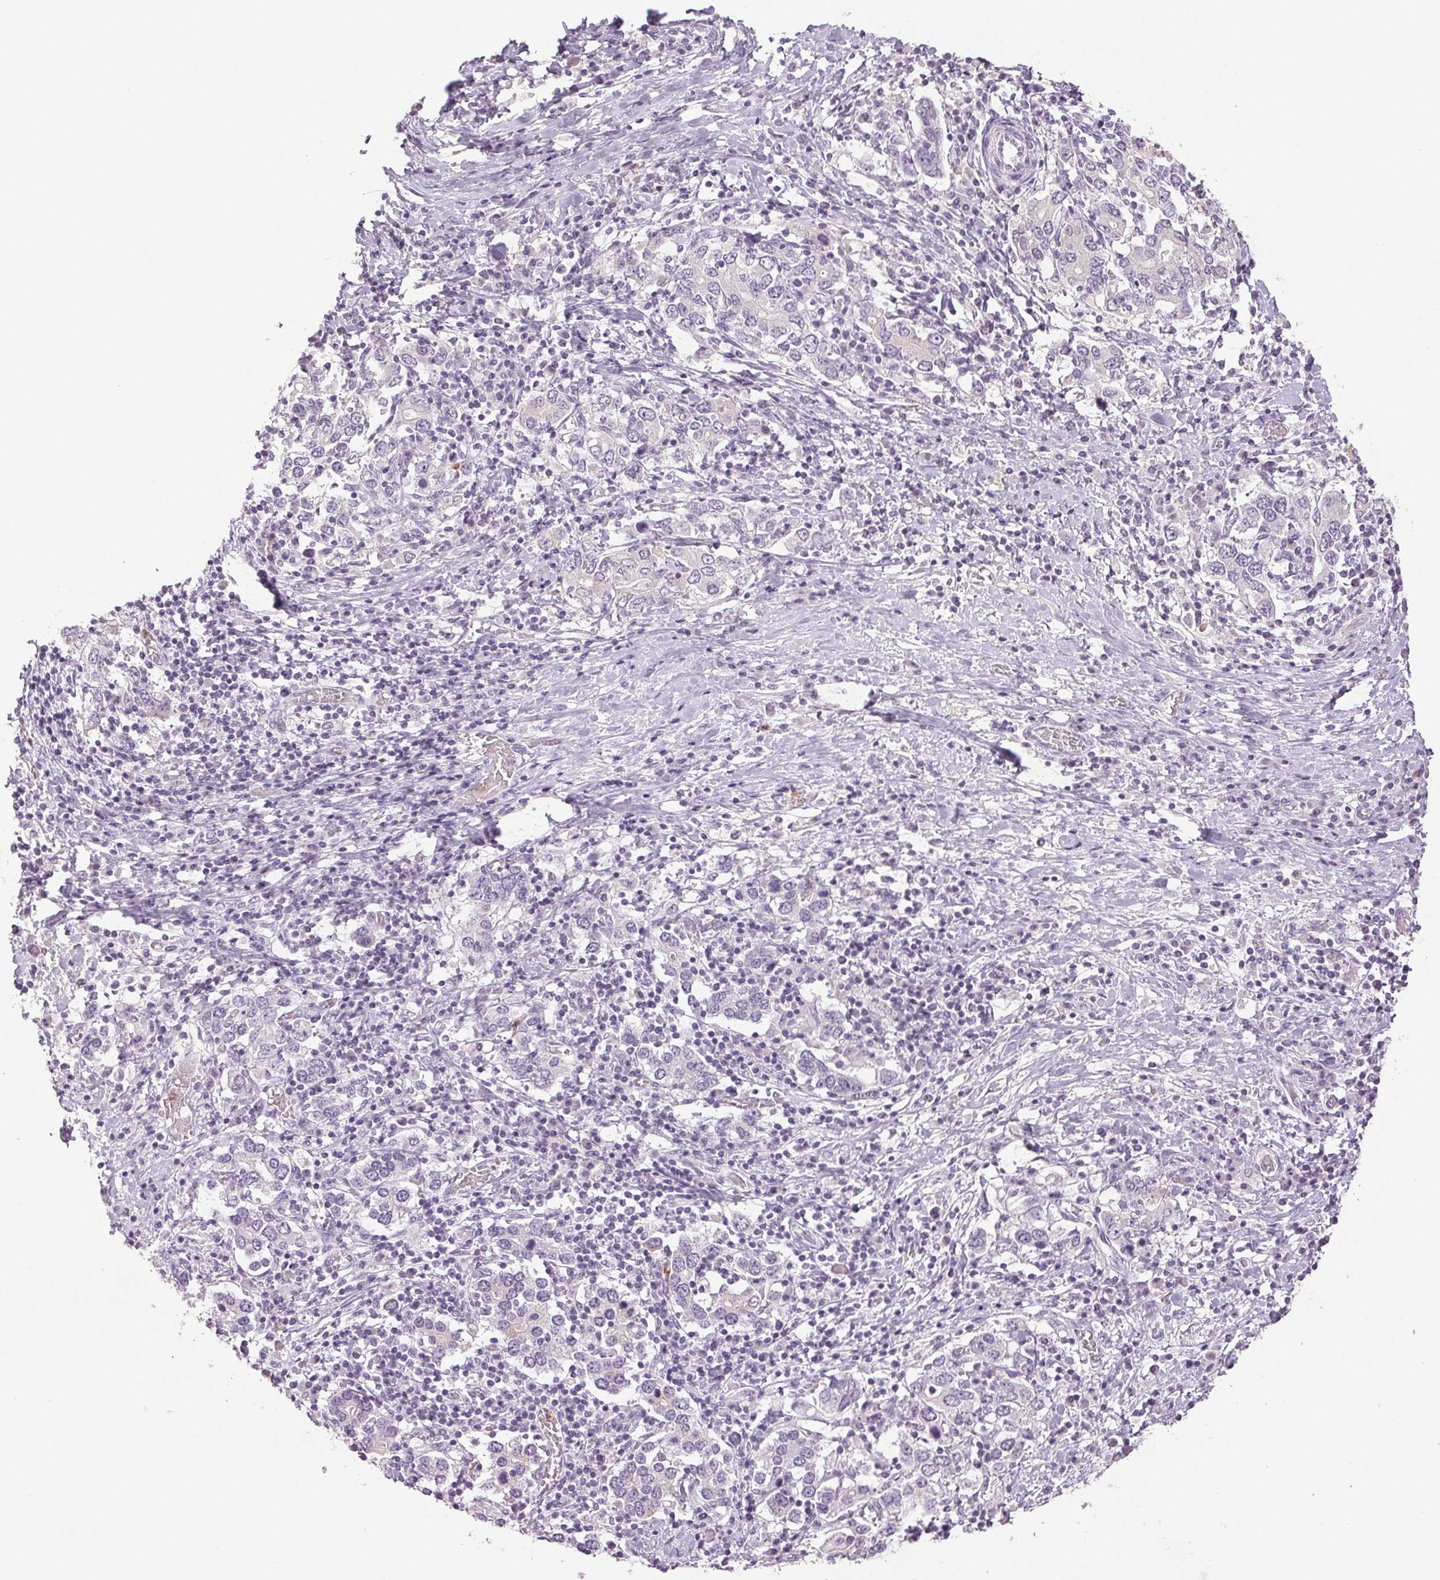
{"staining": {"intensity": "negative", "quantity": "none", "location": "none"}, "tissue": "stomach cancer", "cell_type": "Tumor cells", "image_type": "cancer", "snomed": [{"axis": "morphology", "description": "Adenocarcinoma, NOS"}, {"axis": "topography", "description": "Stomach, upper"}, {"axis": "topography", "description": "Stomach"}], "caption": "Human stomach cancer stained for a protein using IHC shows no expression in tumor cells.", "gene": "LTF", "patient": {"sex": "male", "age": 62}}